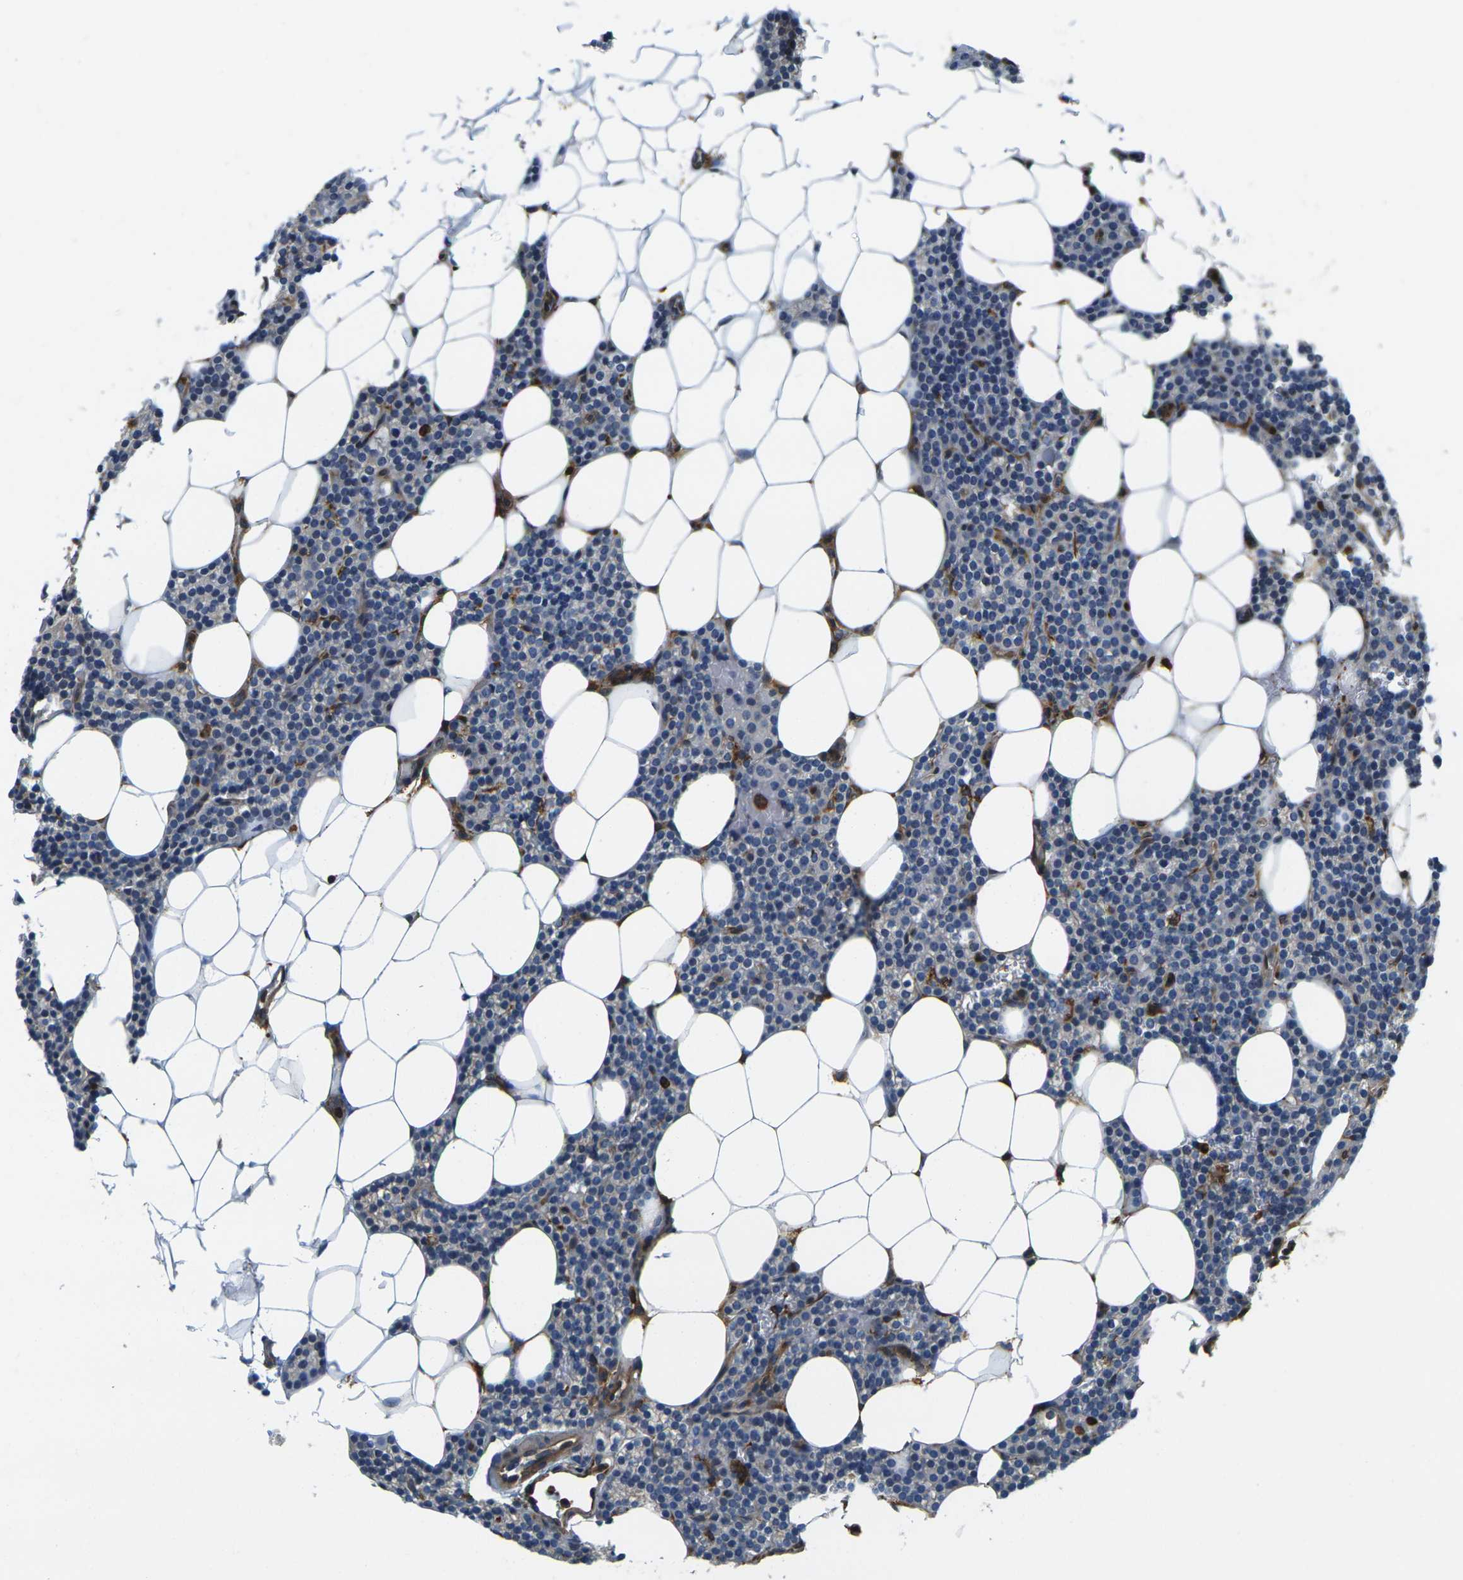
{"staining": {"intensity": "negative", "quantity": "none", "location": "none"}, "tissue": "parathyroid gland", "cell_type": "Glandular cells", "image_type": "normal", "snomed": [{"axis": "morphology", "description": "Normal tissue, NOS"}, {"axis": "morphology", "description": "Adenoma, NOS"}, {"axis": "topography", "description": "Parathyroid gland"}], "caption": "This is a photomicrograph of immunohistochemistry (IHC) staining of benign parathyroid gland, which shows no positivity in glandular cells.", "gene": "LASP1", "patient": {"sex": "female", "age": 51}}